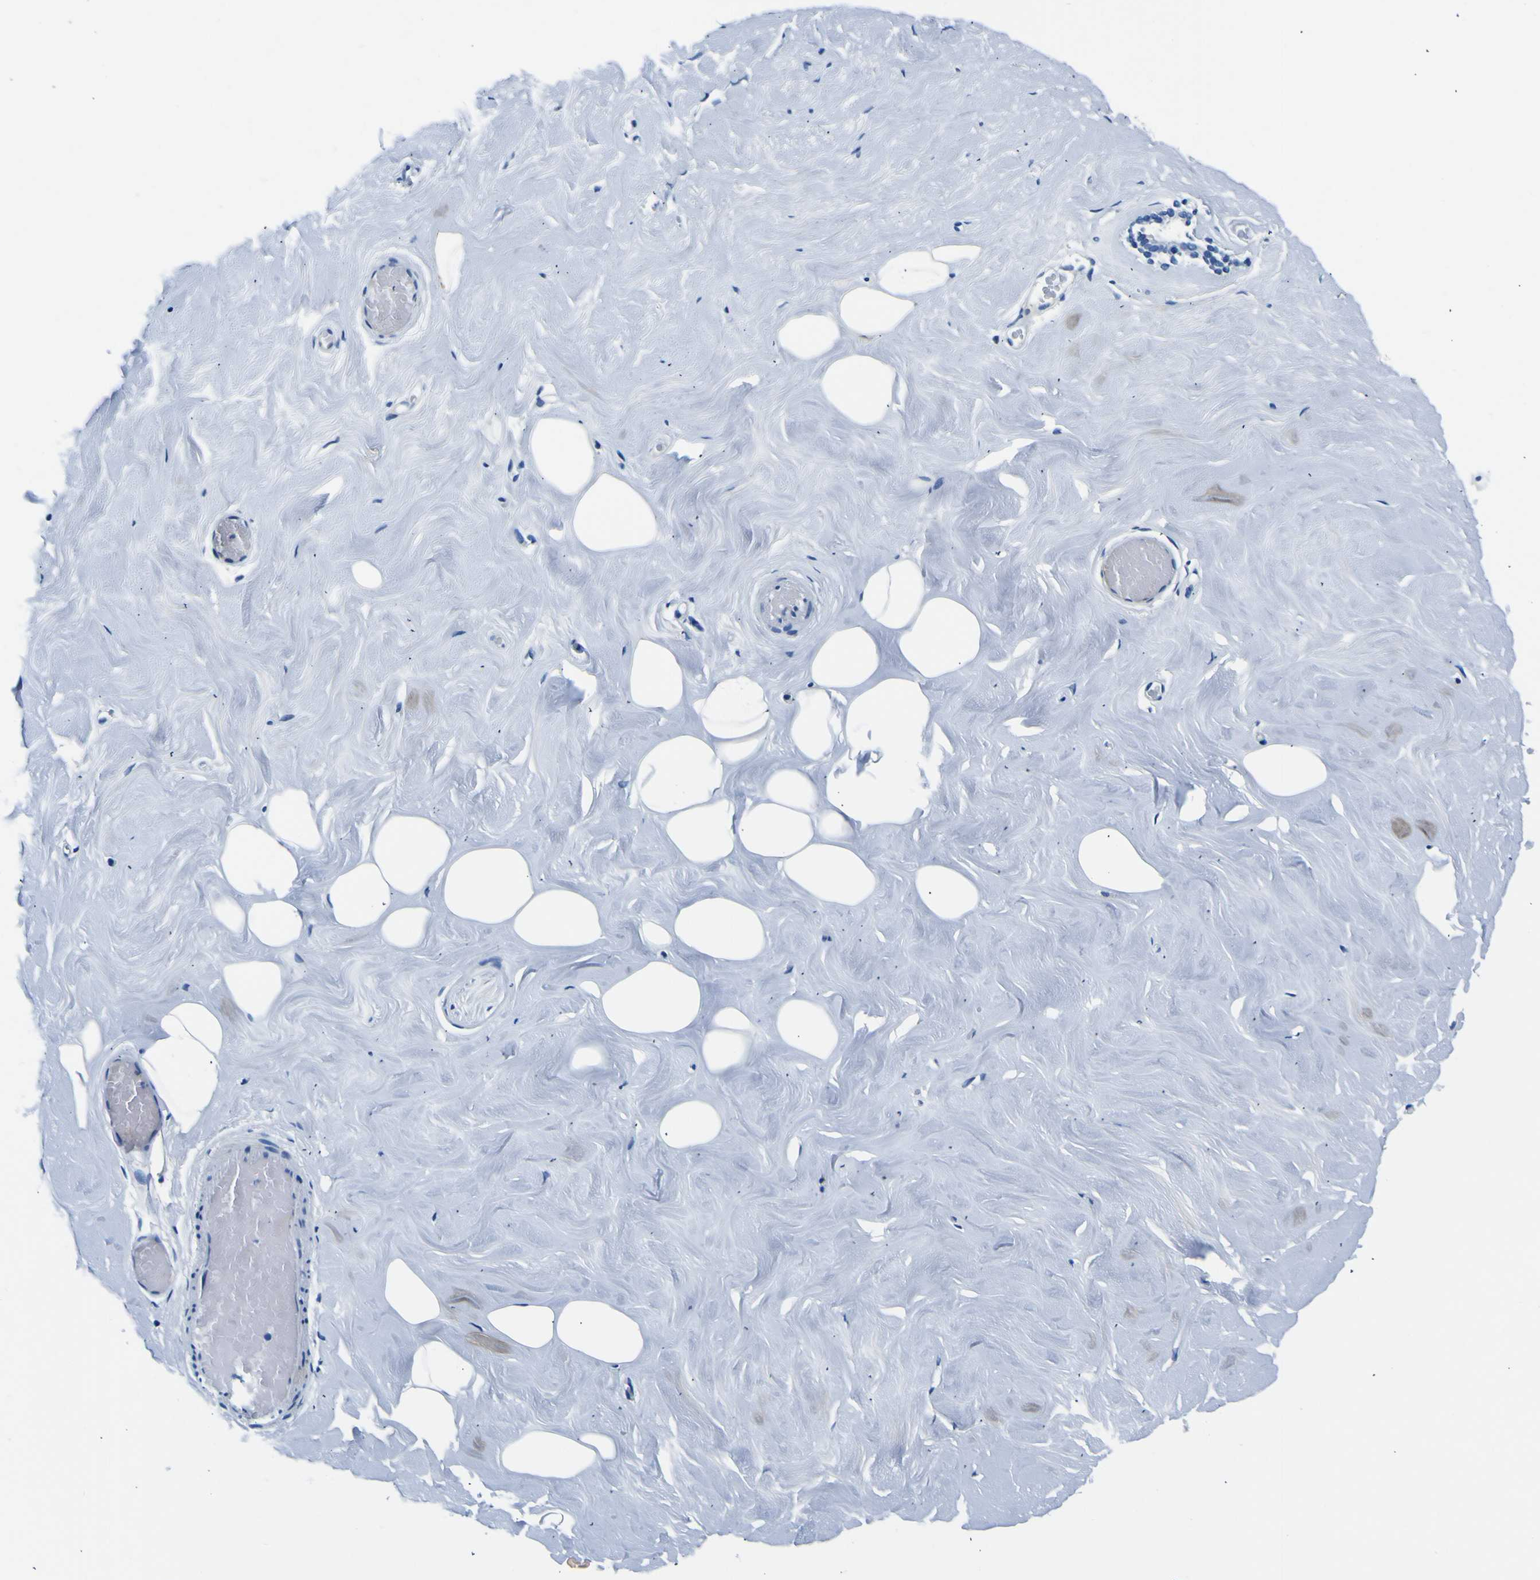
{"staining": {"intensity": "negative", "quantity": "none", "location": "none"}, "tissue": "breast", "cell_type": "Adipocytes", "image_type": "normal", "snomed": [{"axis": "morphology", "description": "Normal tissue, NOS"}, {"axis": "topography", "description": "Breast"}], "caption": "Image shows no significant protein staining in adipocytes of unremarkable breast. (Stains: DAB (3,3'-diaminobenzidine) immunohistochemistry (IHC) with hematoxylin counter stain, Microscopy: brightfield microscopy at high magnification).", "gene": "ADGRA2", "patient": {"sex": "female", "age": 75}}